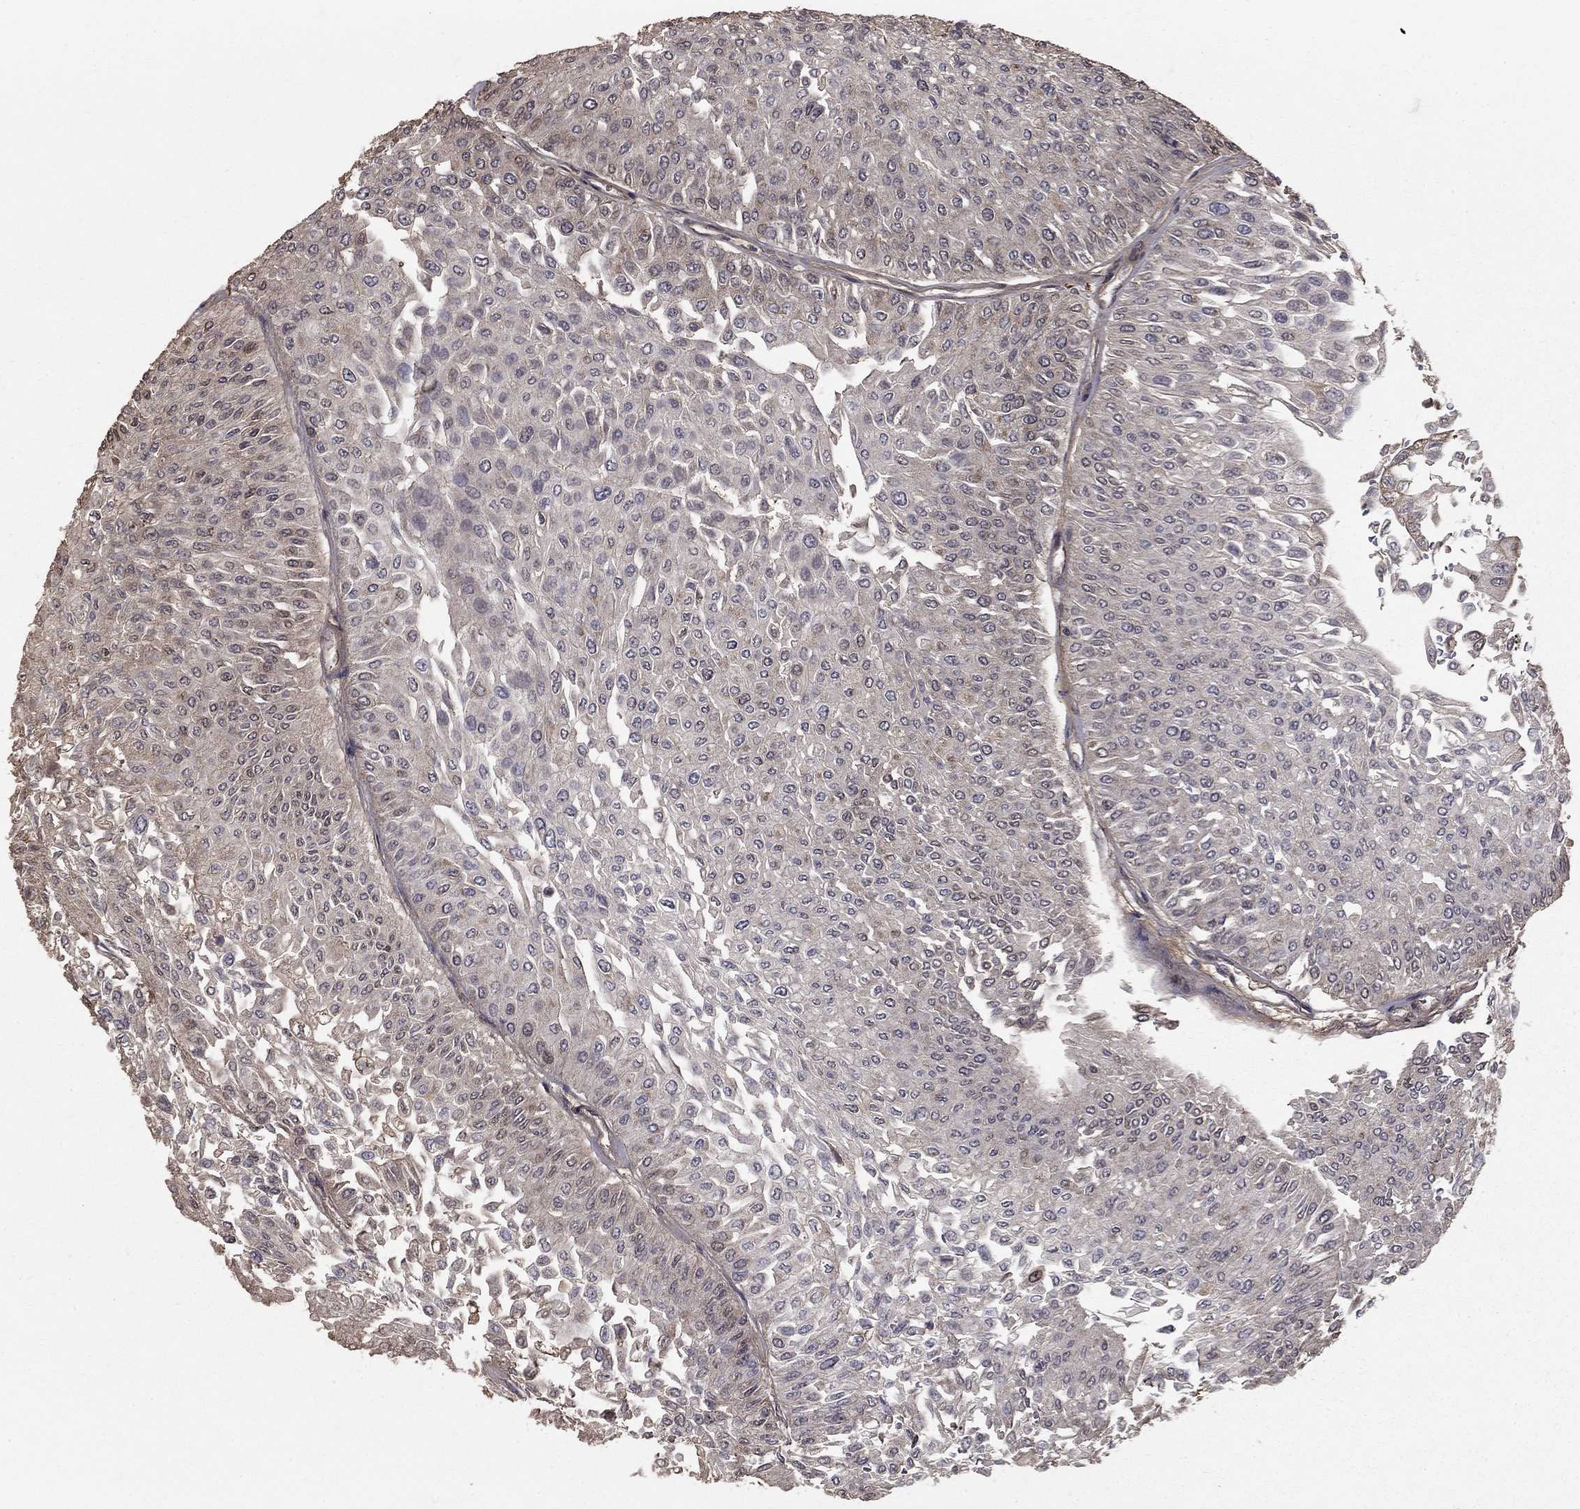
{"staining": {"intensity": "negative", "quantity": "none", "location": "none"}, "tissue": "urothelial cancer", "cell_type": "Tumor cells", "image_type": "cancer", "snomed": [{"axis": "morphology", "description": "Urothelial carcinoma, Low grade"}, {"axis": "topography", "description": "Urinary bladder"}], "caption": "Protein analysis of urothelial cancer demonstrates no significant staining in tumor cells.", "gene": "ACOT13", "patient": {"sex": "male", "age": 67}}